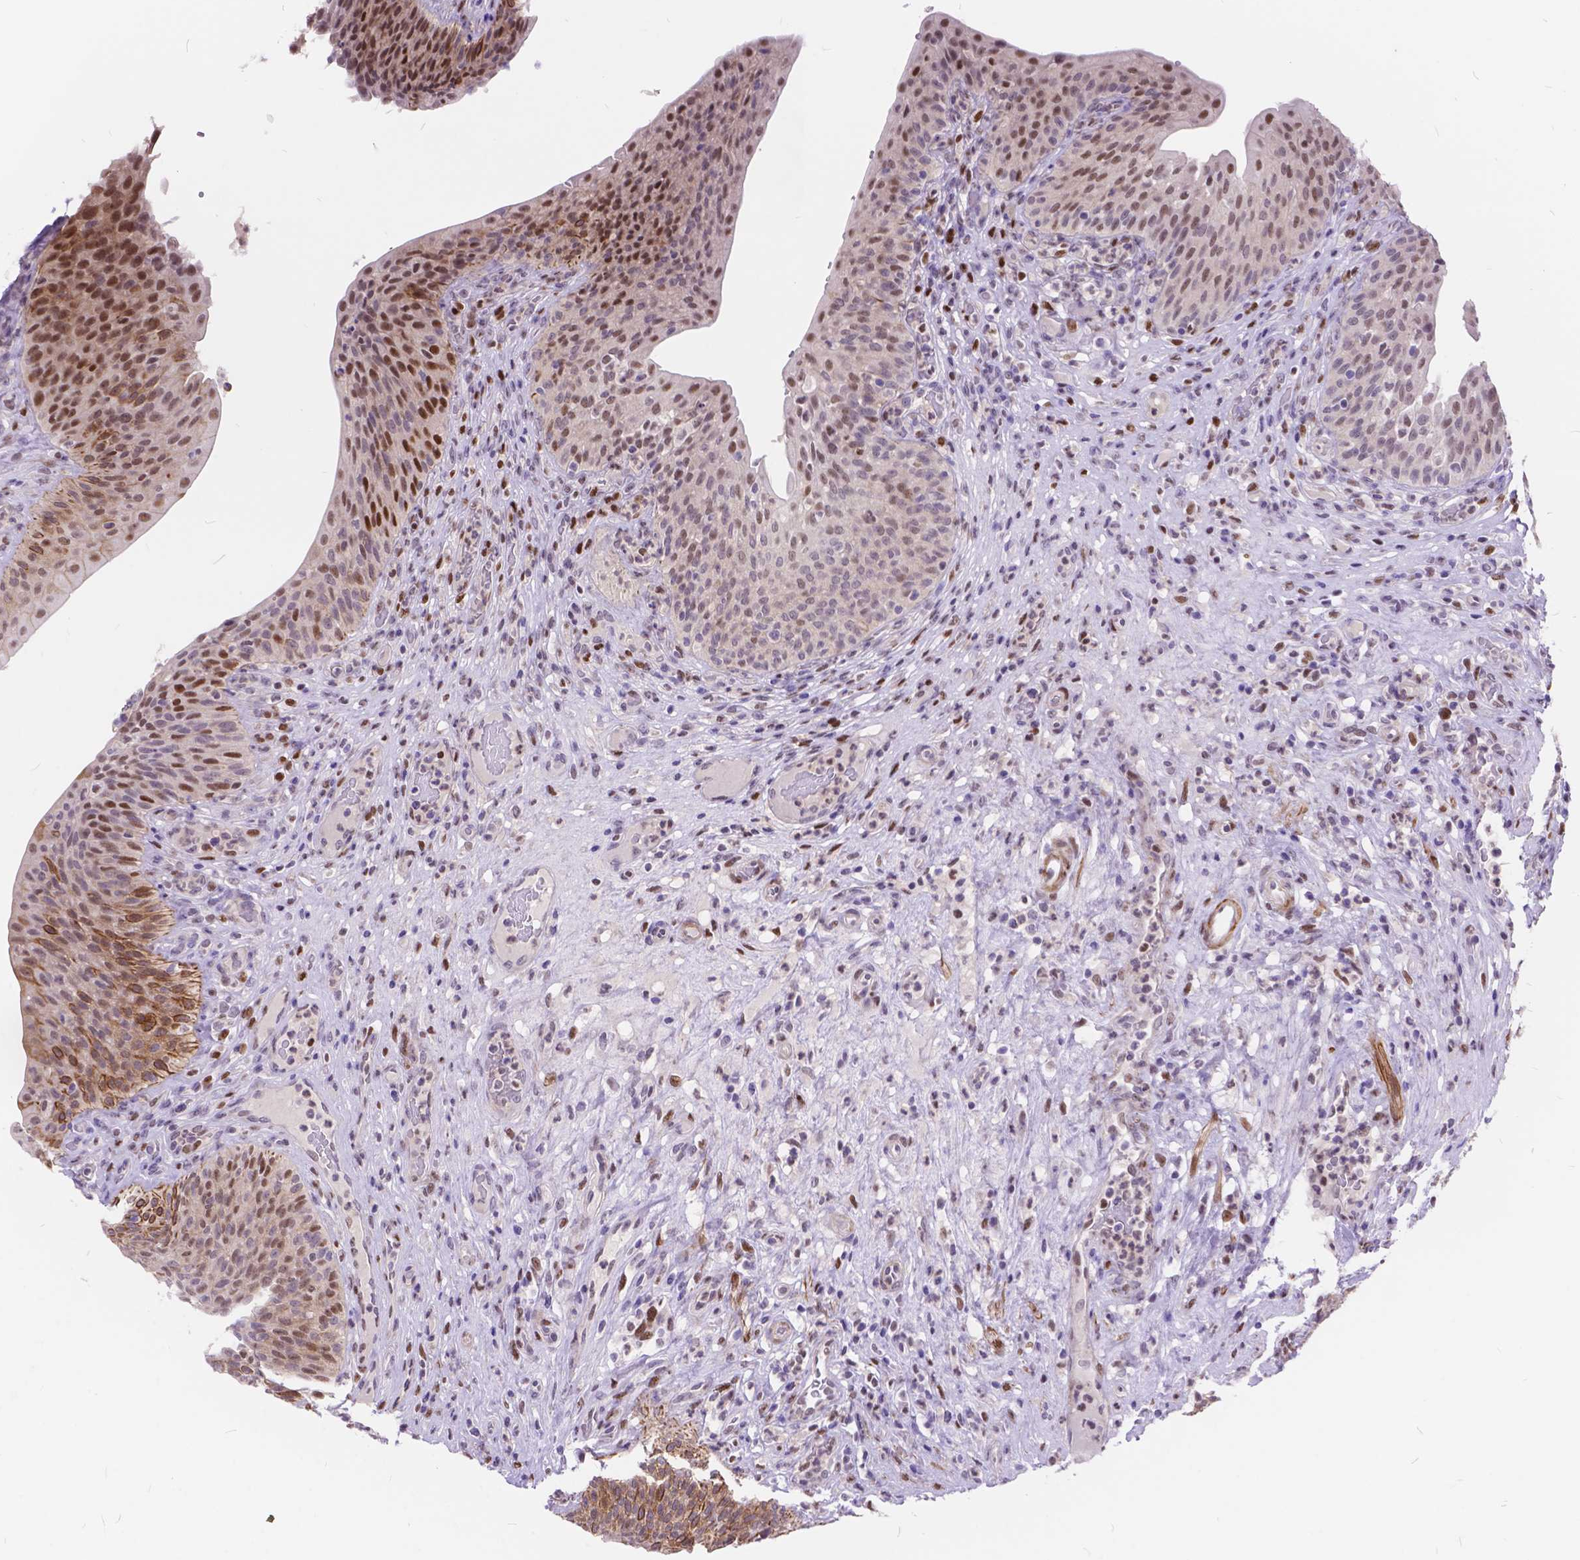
{"staining": {"intensity": "moderate", "quantity": "25%-75%", "location": "cytoplasmic/membranous"}, "tissue": "urinary bladder", "cell_type": "Urothelial cells", "image_type": "normal", "snomed": [{"axis": "morphology", "description": "Normal tissue, NOS"}, {"axis": "topography", "description": "Urinary bladder"}, {"axis": "topography", "description": "Peripheral nerve tissue"}], "caption": "IHC staining of benign urinary bladder, which exhibits medium levels of moderate cytoplasmic/membranous positivity in approximately 25%-75% of urothelial cells indicating moderate cytoplasmic/membranous protein staining. The staining was performed using DAB (brown) for protein detection and nuclei were counterstained in hematoxylin (blue).", "gene": "MAN2C1", "patient": {"sex": "male", "age": 66}}